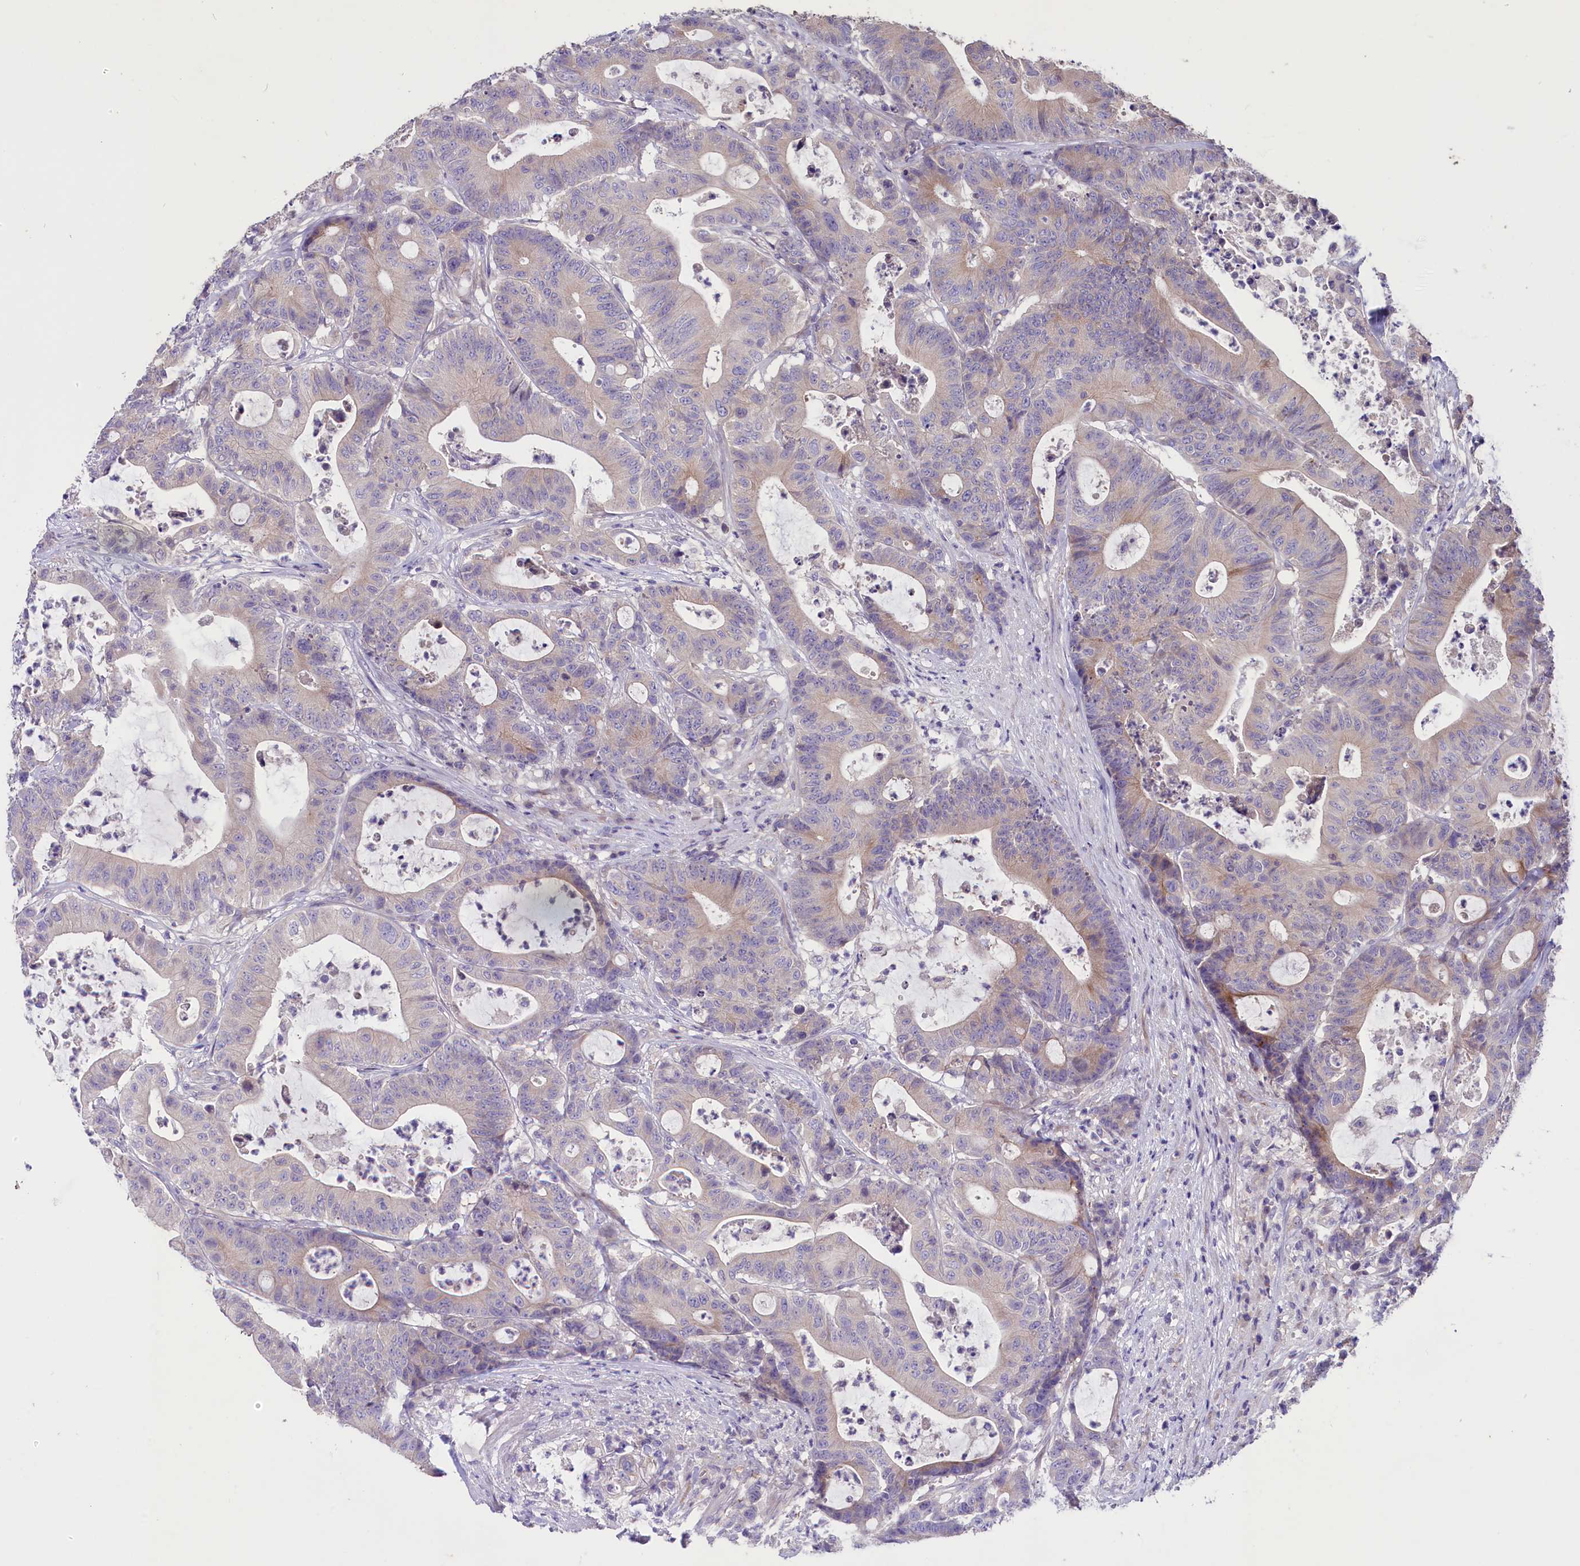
{"staining": {"intensity": "weak", "quantity": "25%-75%", "location": "cytoplasmic/membranous"}, "tissue": "colorectal cancer", "cell_type": "Tumor cells", "image_type": "cancer", "snomed": [{"axis": "morphology", "description": "Adenocarcinoma, NOS"}, {"axis": "topography", "description": "Colon"}], "caption": "Immunohistochemistry (IHC) image of neoplastic tissue: colorectal cancer stained using immunohistochemistry exhibits low levels of weak protein expression localized specifically in the cytoplasmic/membranous of tumor cells, appearing as a cytoplasmic/membranous brown color.", "gene": "CD99L2", "patient": {"sex": "female", "age": 84}}